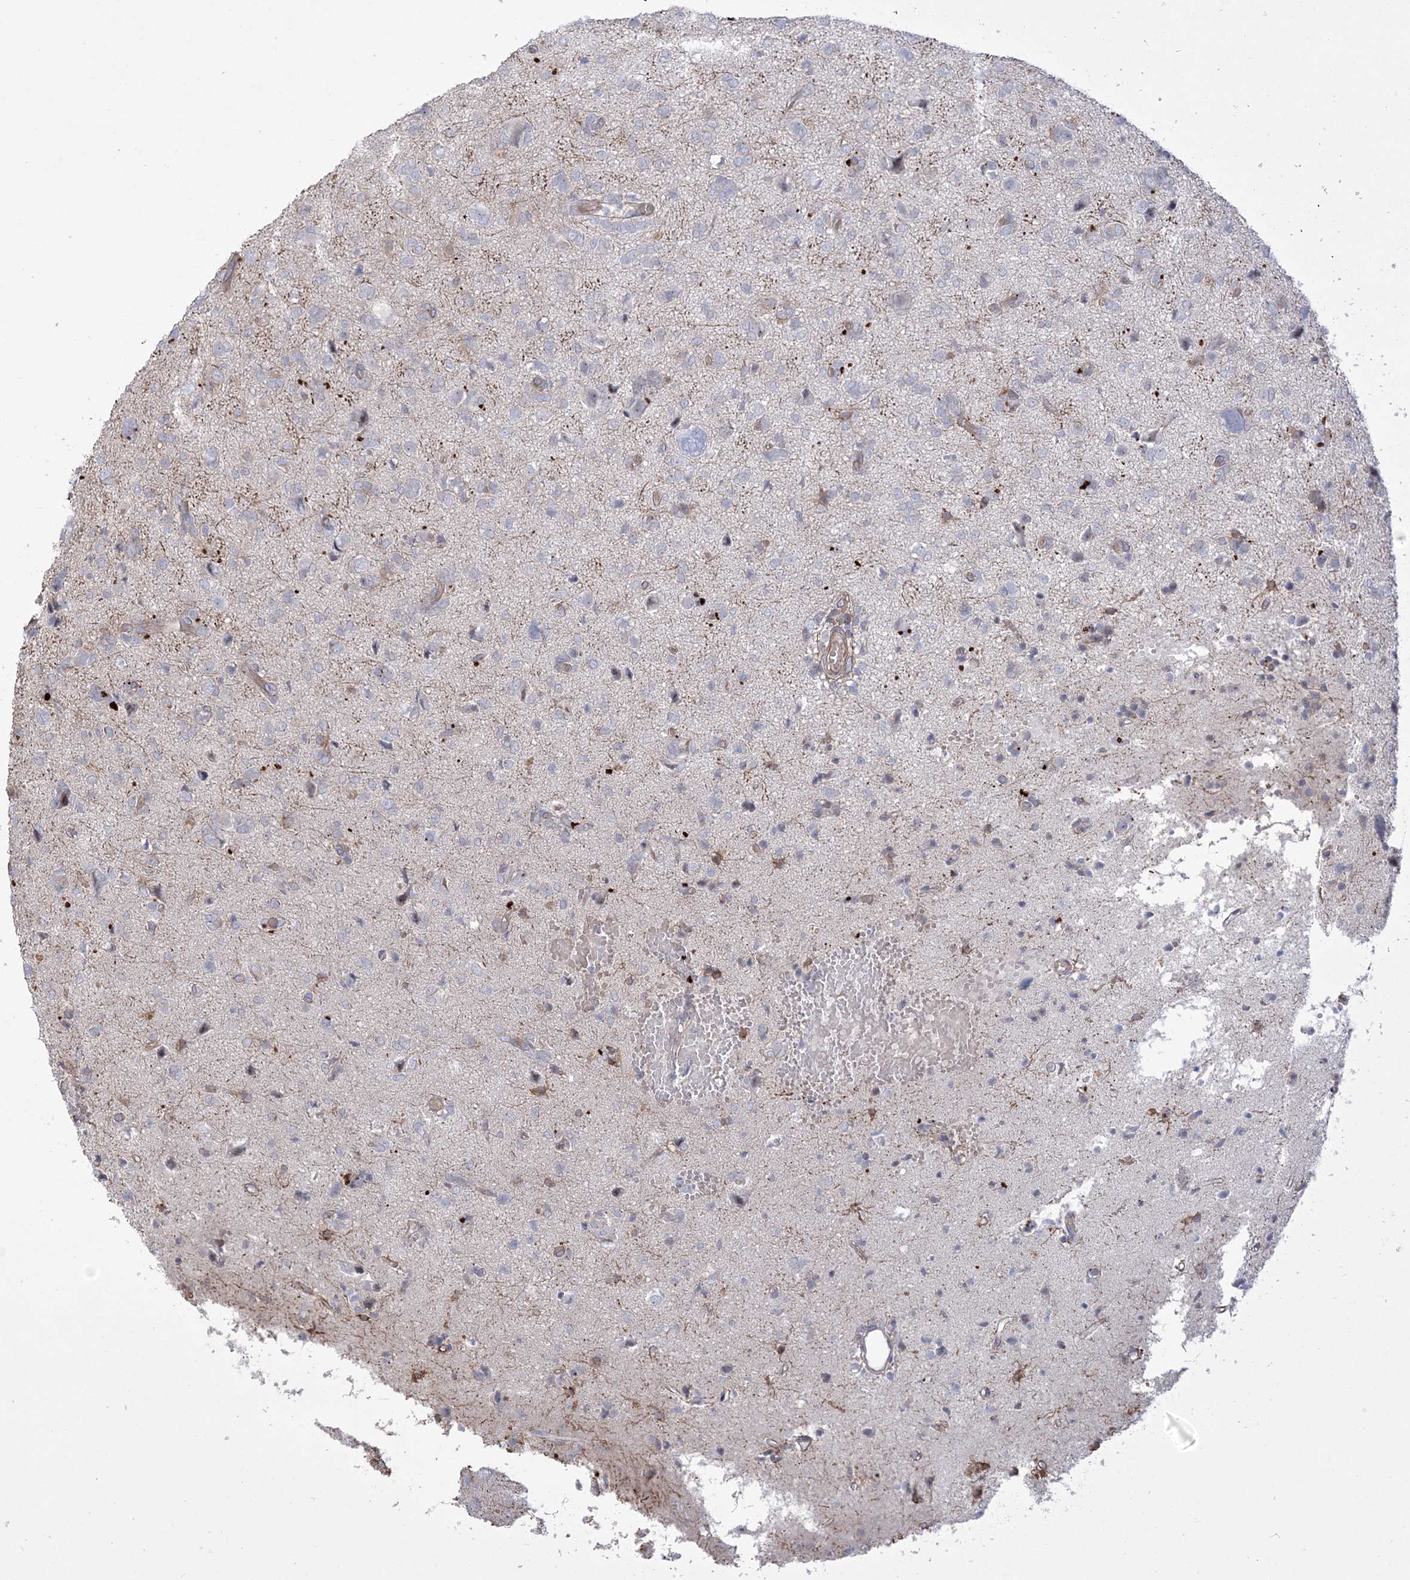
{"staining": {"intensity": "negative", "quantity": "none", "location": "none"}, "tissue": "glioma", "cell_type": "Tumor cells", "image_type": "cancer", "snomed": [{"axis": "morphology", "description": "Glioma, malignant, High grade"}, {"axis": "topography", "description": "Brain"}], "caption": "Image shows no protein expression in tumor cells of high-grade glioma (malignant) tissue.", "gene": "ZNF821", "patient": {"sex": "female", "age": 59}}